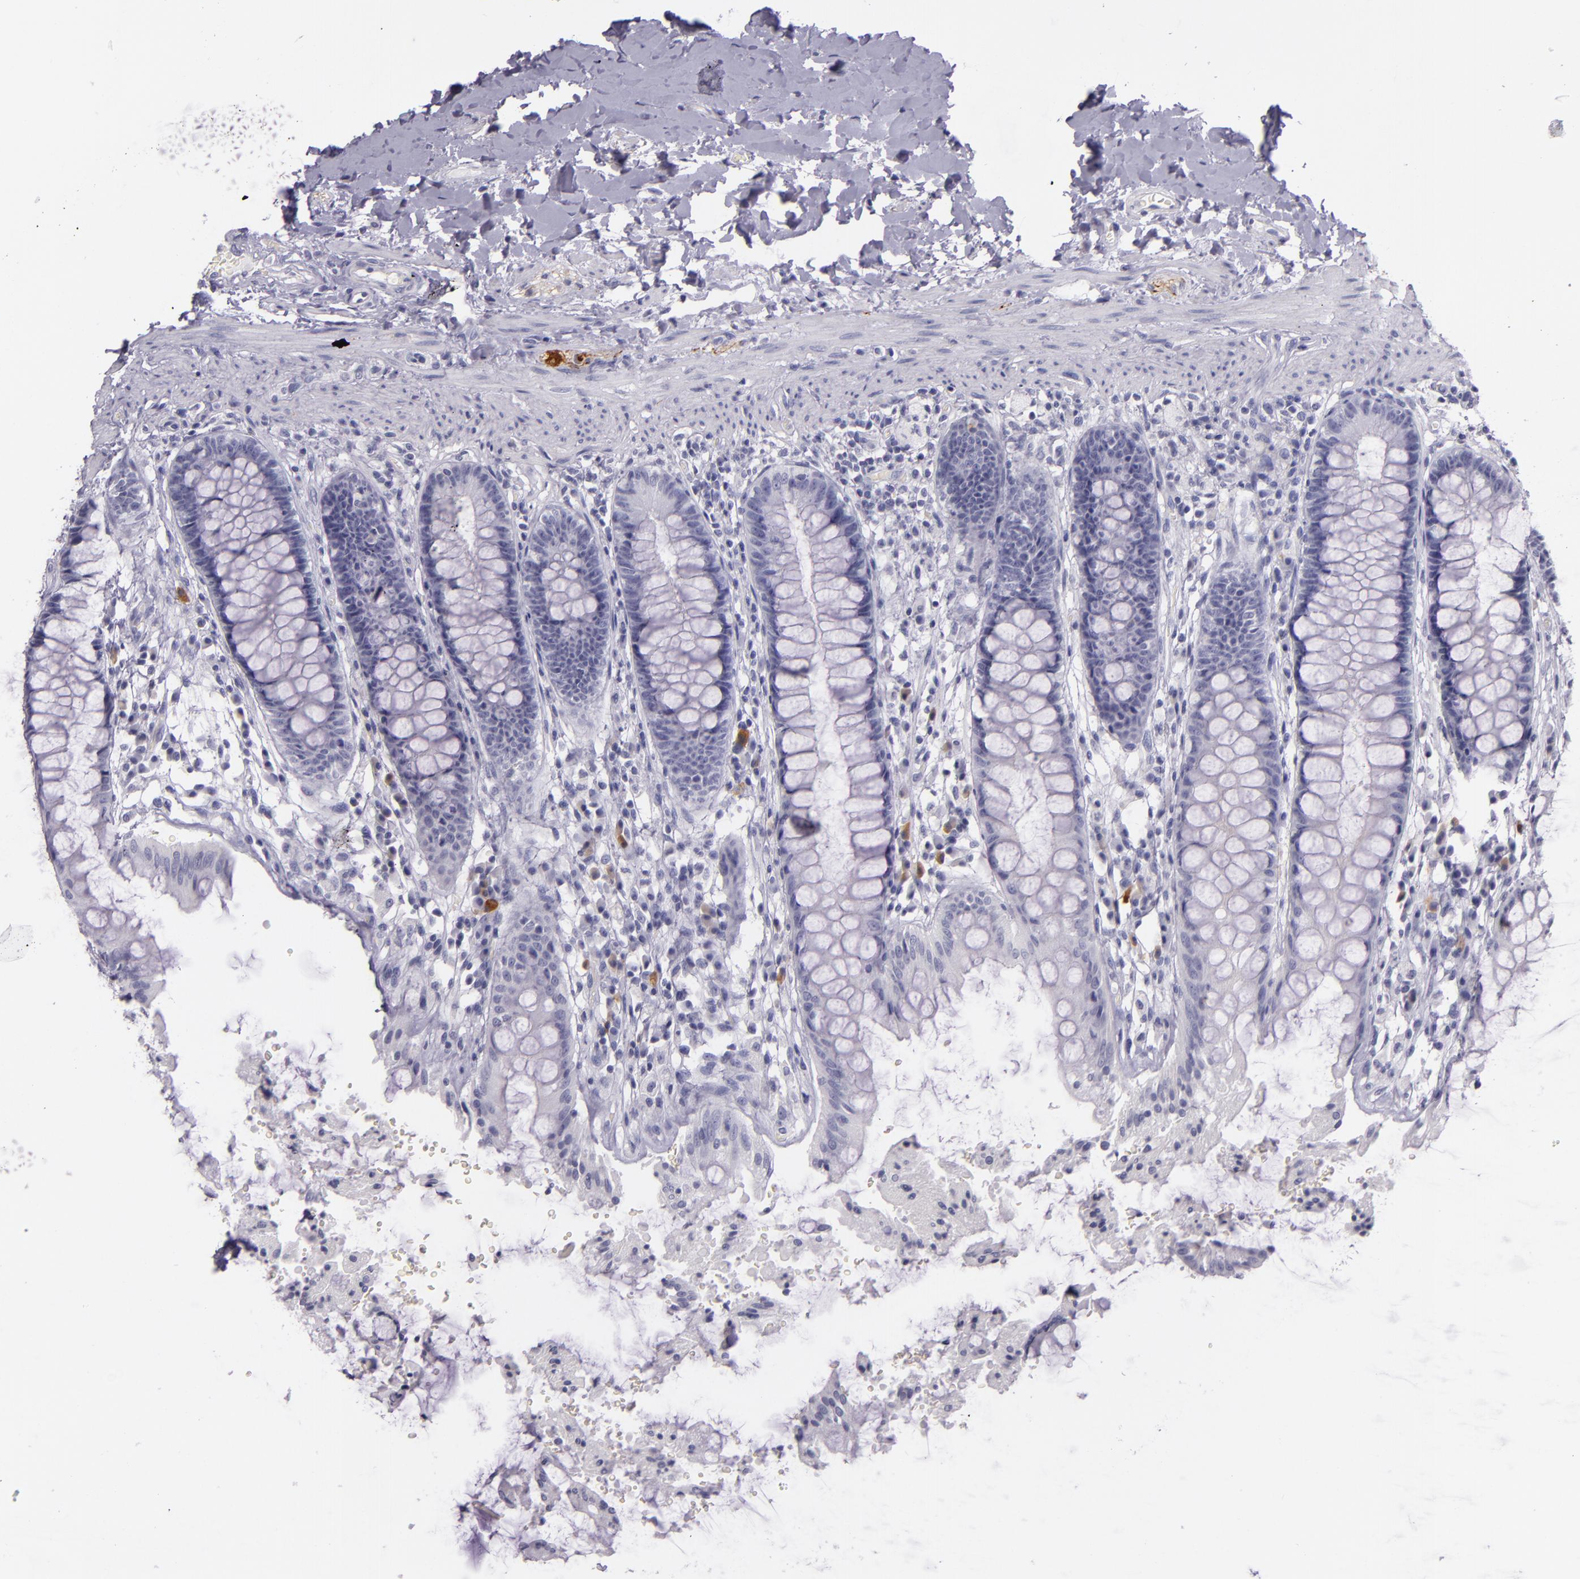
{"staining": {"intensity": "negative", "quantity": "none", "location": "none"}, "tissue": "rectum", "cell_type": "Glandular cells", "image_type": "normal", "snomed": [{"axis": "morphology", "description": "Normal tissue, NOS"}, {"axis": "topography", "description": "Rectum"}], "caption": "The micrograph shows no staining of glandular cells in unremarkable rectum. (Brightfield microscopy of DAB (3,3'-diaminobenzidine) IHC at high magnification).", "gene": "INA", "patient": {"sex": "female", "age": 46}}